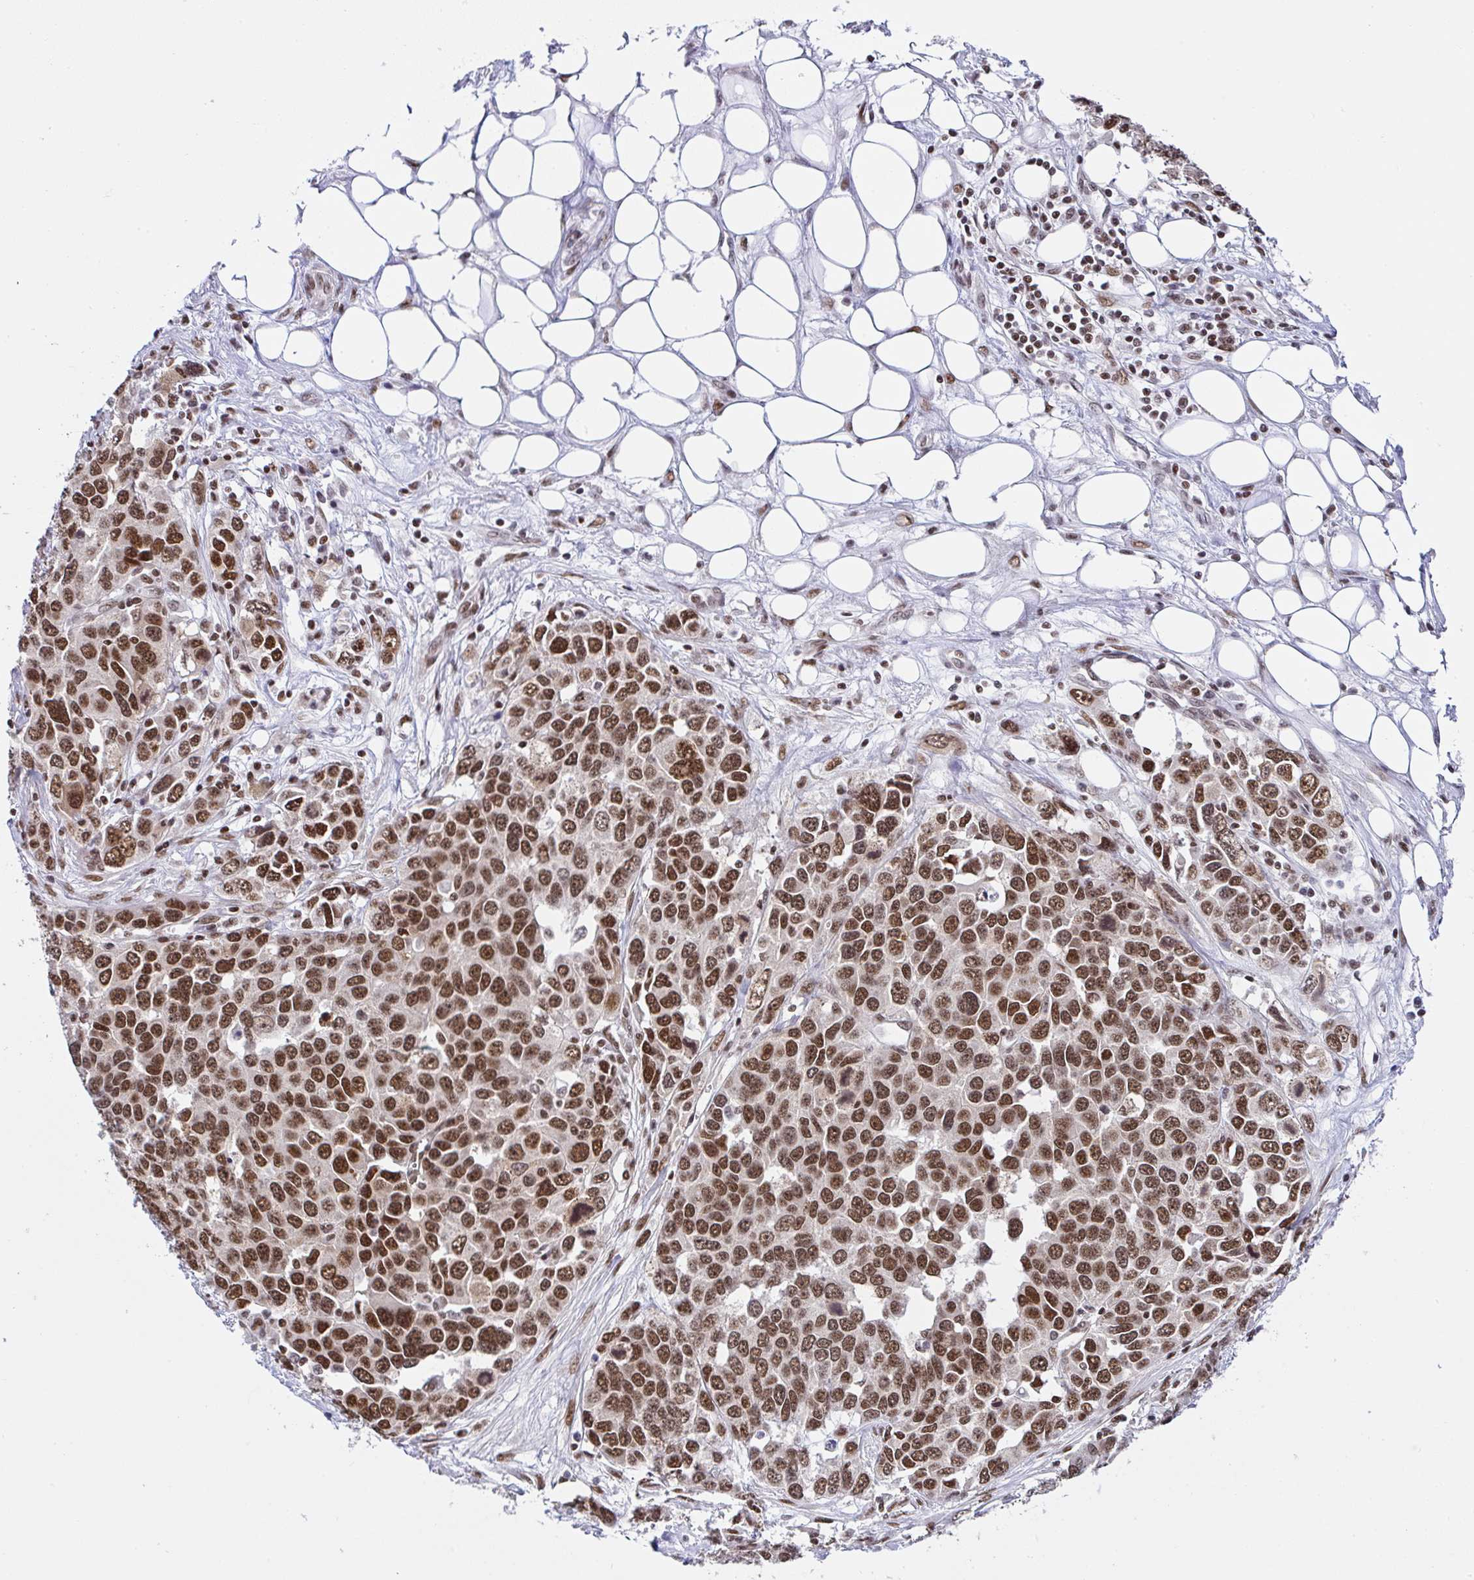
{"staining": {"intensity": "strong", "quantity": ">75%", "location": "nuclear"}, "tissue": "ovarian cancer", "cell_type": "Tumor cells", "image_type": "cancer", "snomed": [{"axis": "morphology", "description": "Cystadenocarcinoma, serous, NOS"}, {"axis": "topography", "description": "Ovary"}], "caption": "Protein expression analysis of ovarian serous cystadenocarcinoma reveals strong nuclear staining in approximately >75% of tumor cells.", "gene": "DR1", "patient": {"sex": "female", "age": 76}}